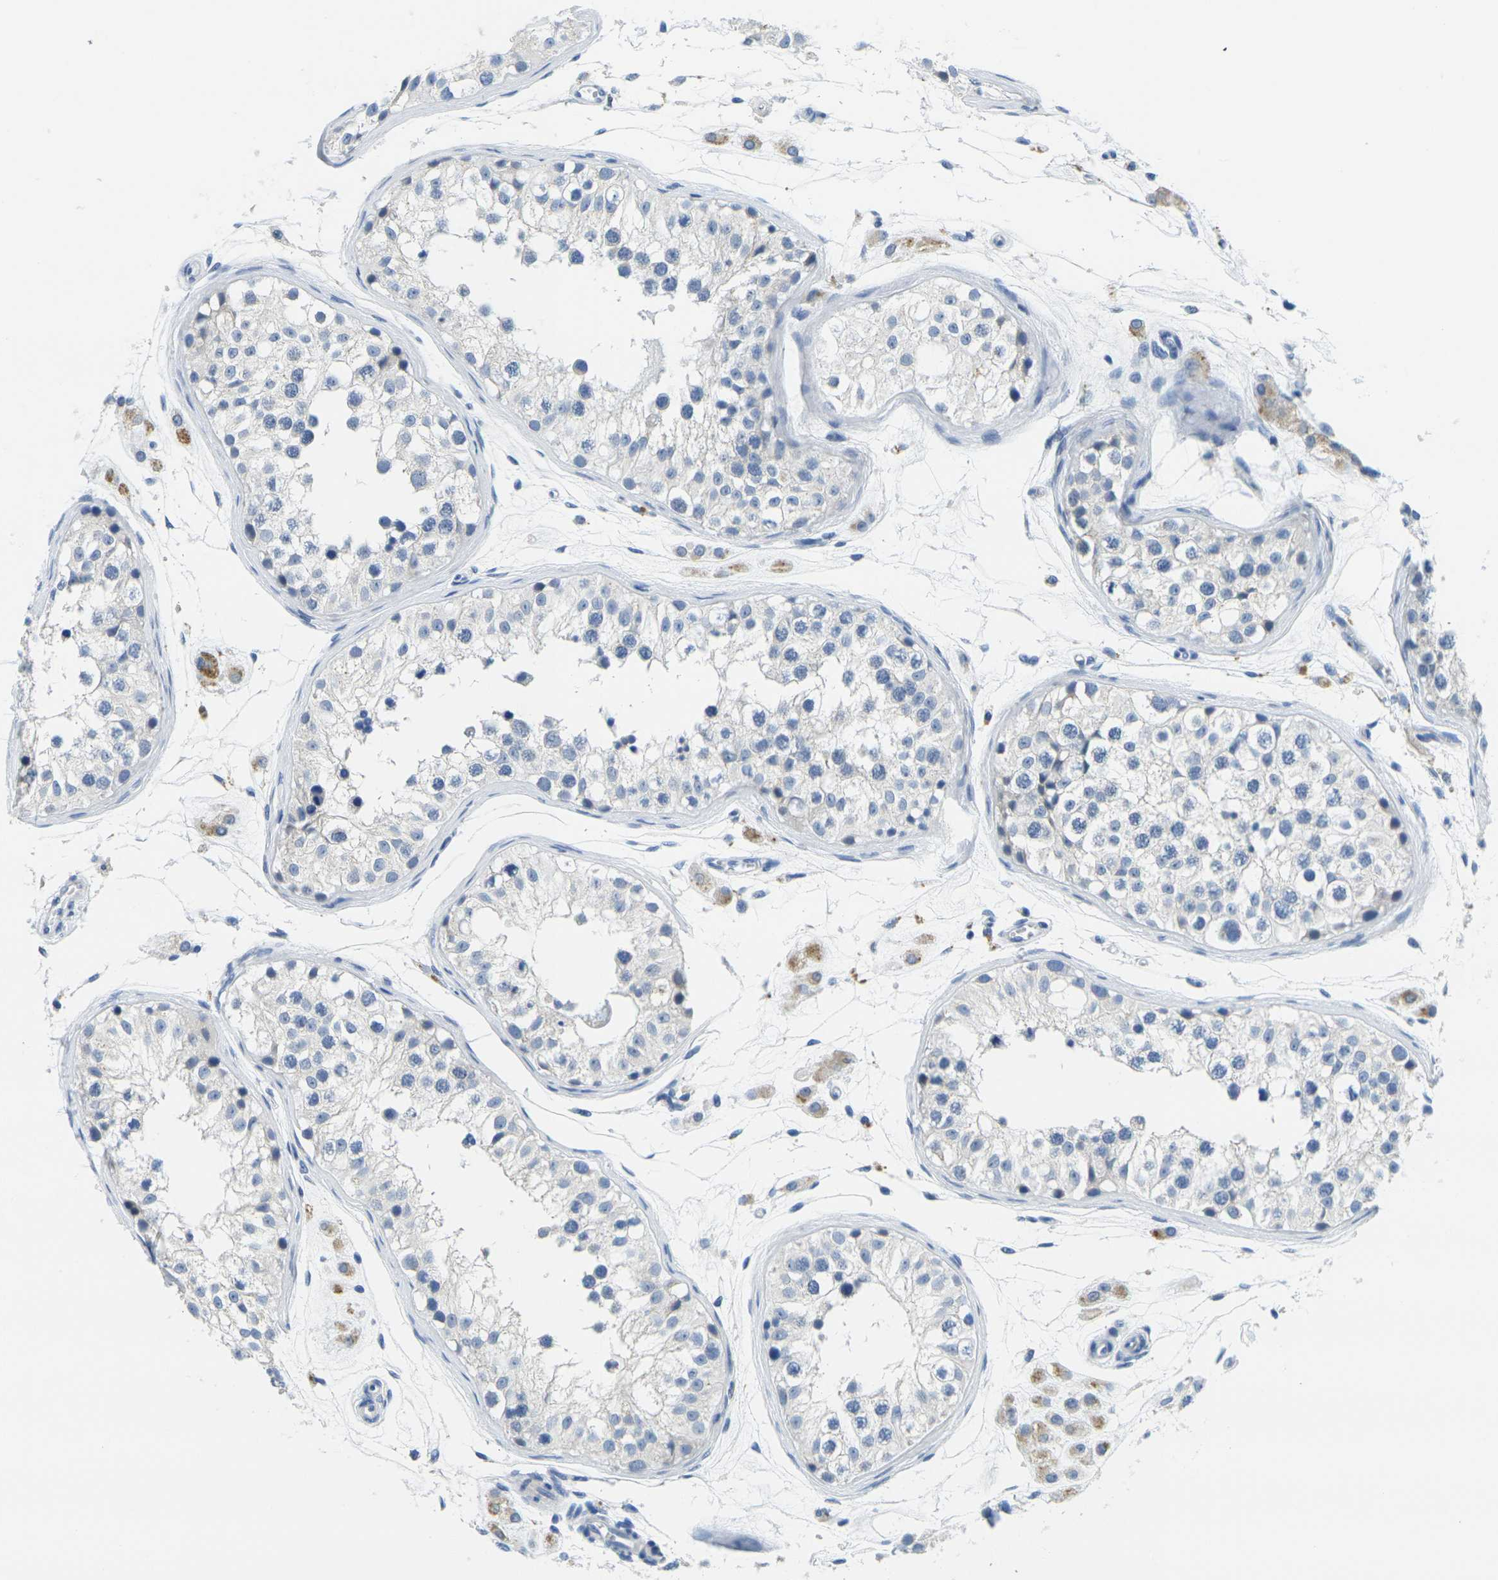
{"staining": {"intensity": "negative", "quantity": "none", "location": "none"}, "tissue": "testis", "cell_type": "Cells in seminiferous ducts", "image_type": "normal", "snomed": [{"axis": "morphology", "description": "Normal tissue, NOS"}, {"axis": "morphology", "description": "Adenocarcinoma, metastatic, NOS"}, {"axis": "topography", "description": "Testis"}], "caption": "High power microscopy histopathology image of an IHC image of normal testis, revealing no significant expression in cells in seminiferous ducts.", "gene": "GPR15", "patient": {"sex": "male", "age": 26}}